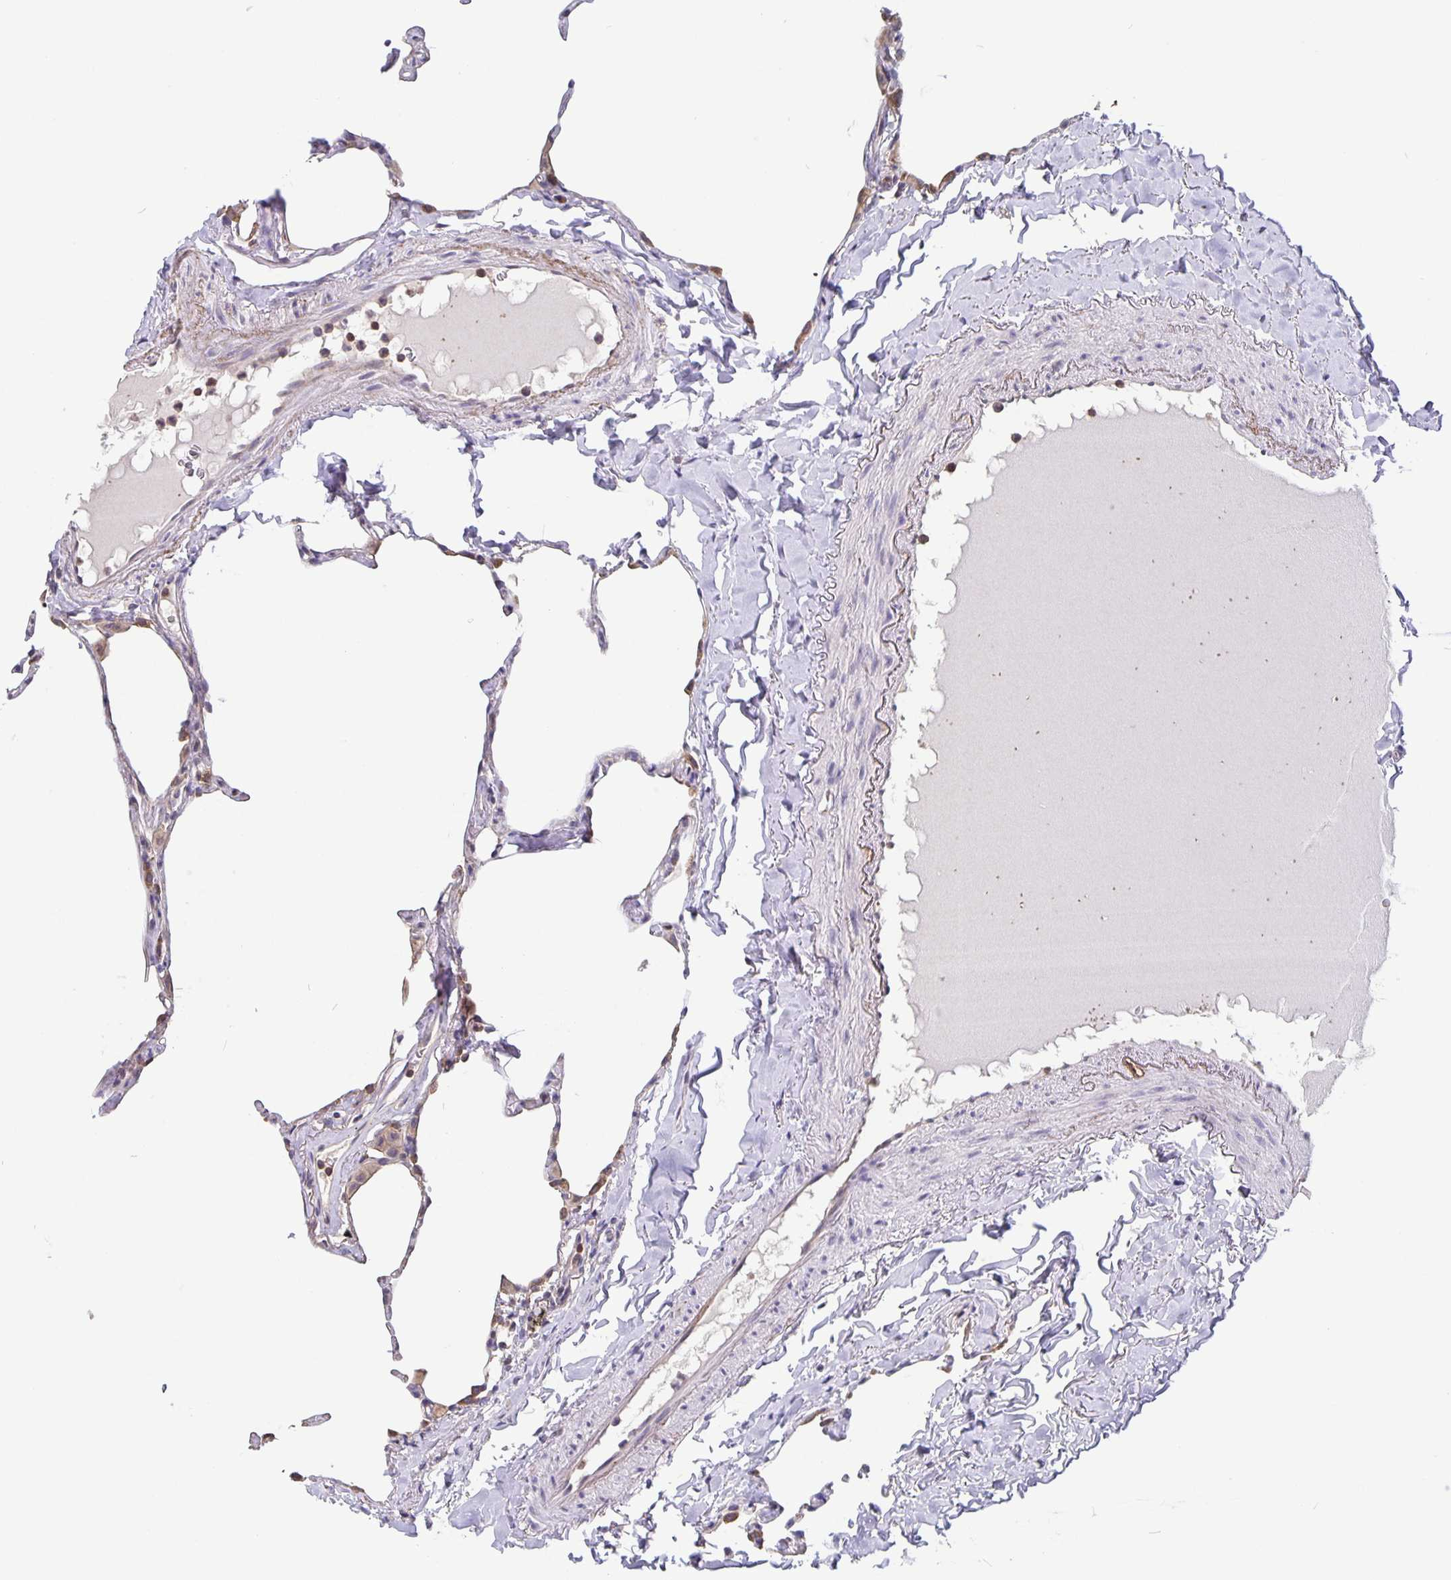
{"staining": {"intensity": "weak", "quantity": "<25%", "location": "cytoplasmic/membranous"}, "tissue": "lung", "cell_type": "Alveolar cells", "image_type": "normal", "snomed": [{"axis": "morphology", "description": "Normal tissue, NOS"}, {"axis": "topography", "description": "Lung"}], "caption": "Human lung stained for a protein using immunohistochemistry (IHC) shows no expression in alveolar cells.", "gene": "FEM1C", "patient": {"sex": "male", "age": 65}}